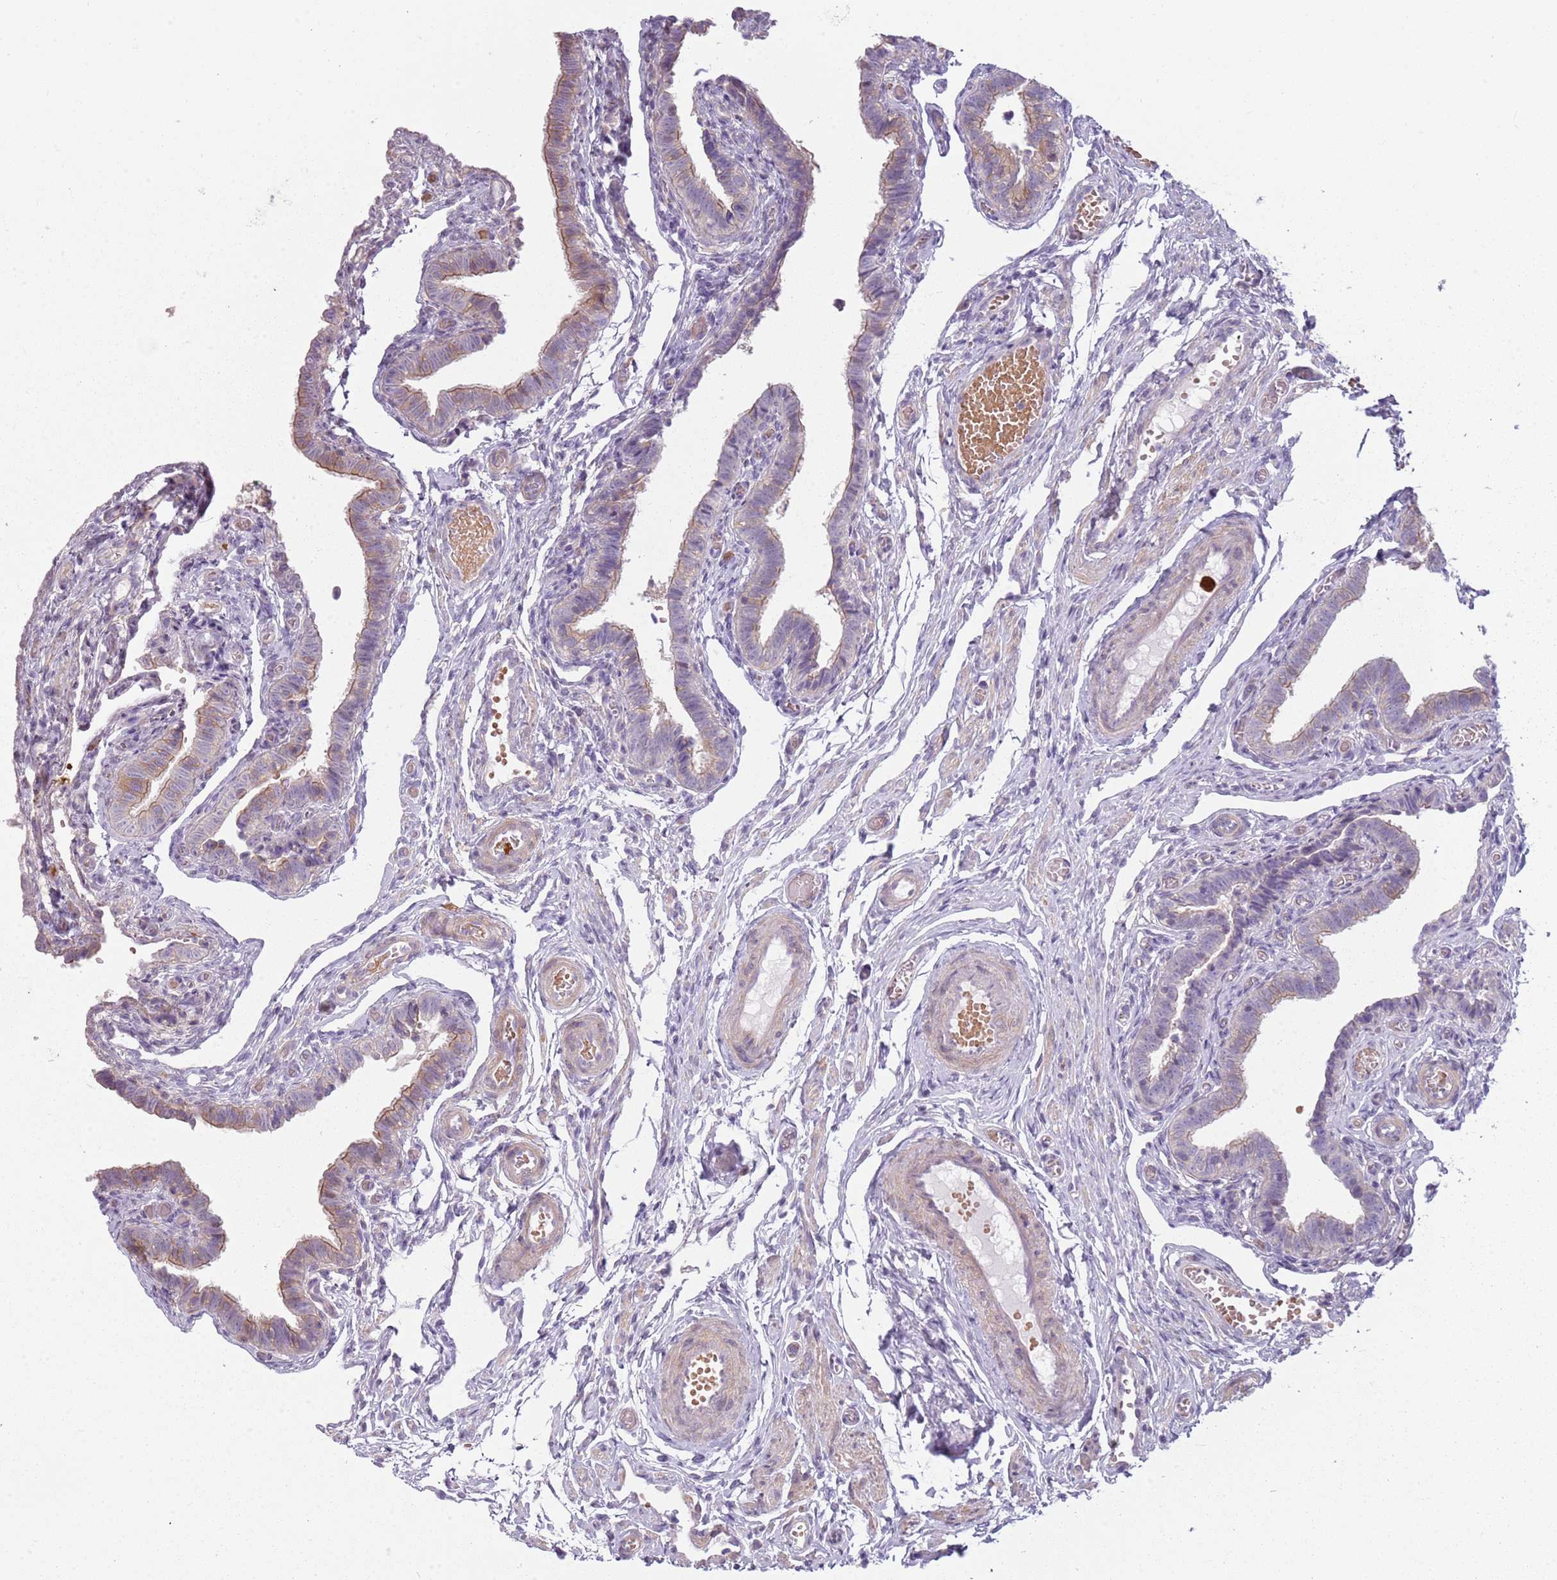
{"staining": {"intensity": "weak", "quantity": "25%-75%", "location": "cytoplasmic/membranous"}, "tissue": "fallopian tube", "cell_type": "Glandular cells", "image_type": "normal", "snomed": [{"axis": "morphology", "description": "Normal tissue, NOS"}, {"axis": "topography", "description": "Fallopian tube"}], "caption": "Glandular cells demonstrate low levels of weak cytoplasmic/membranous positivity in approximately 25%-75% of cells in normal human fallopian tube.", "gene": "SPAG4", "patient": {"sex": "female", "age": 36}}